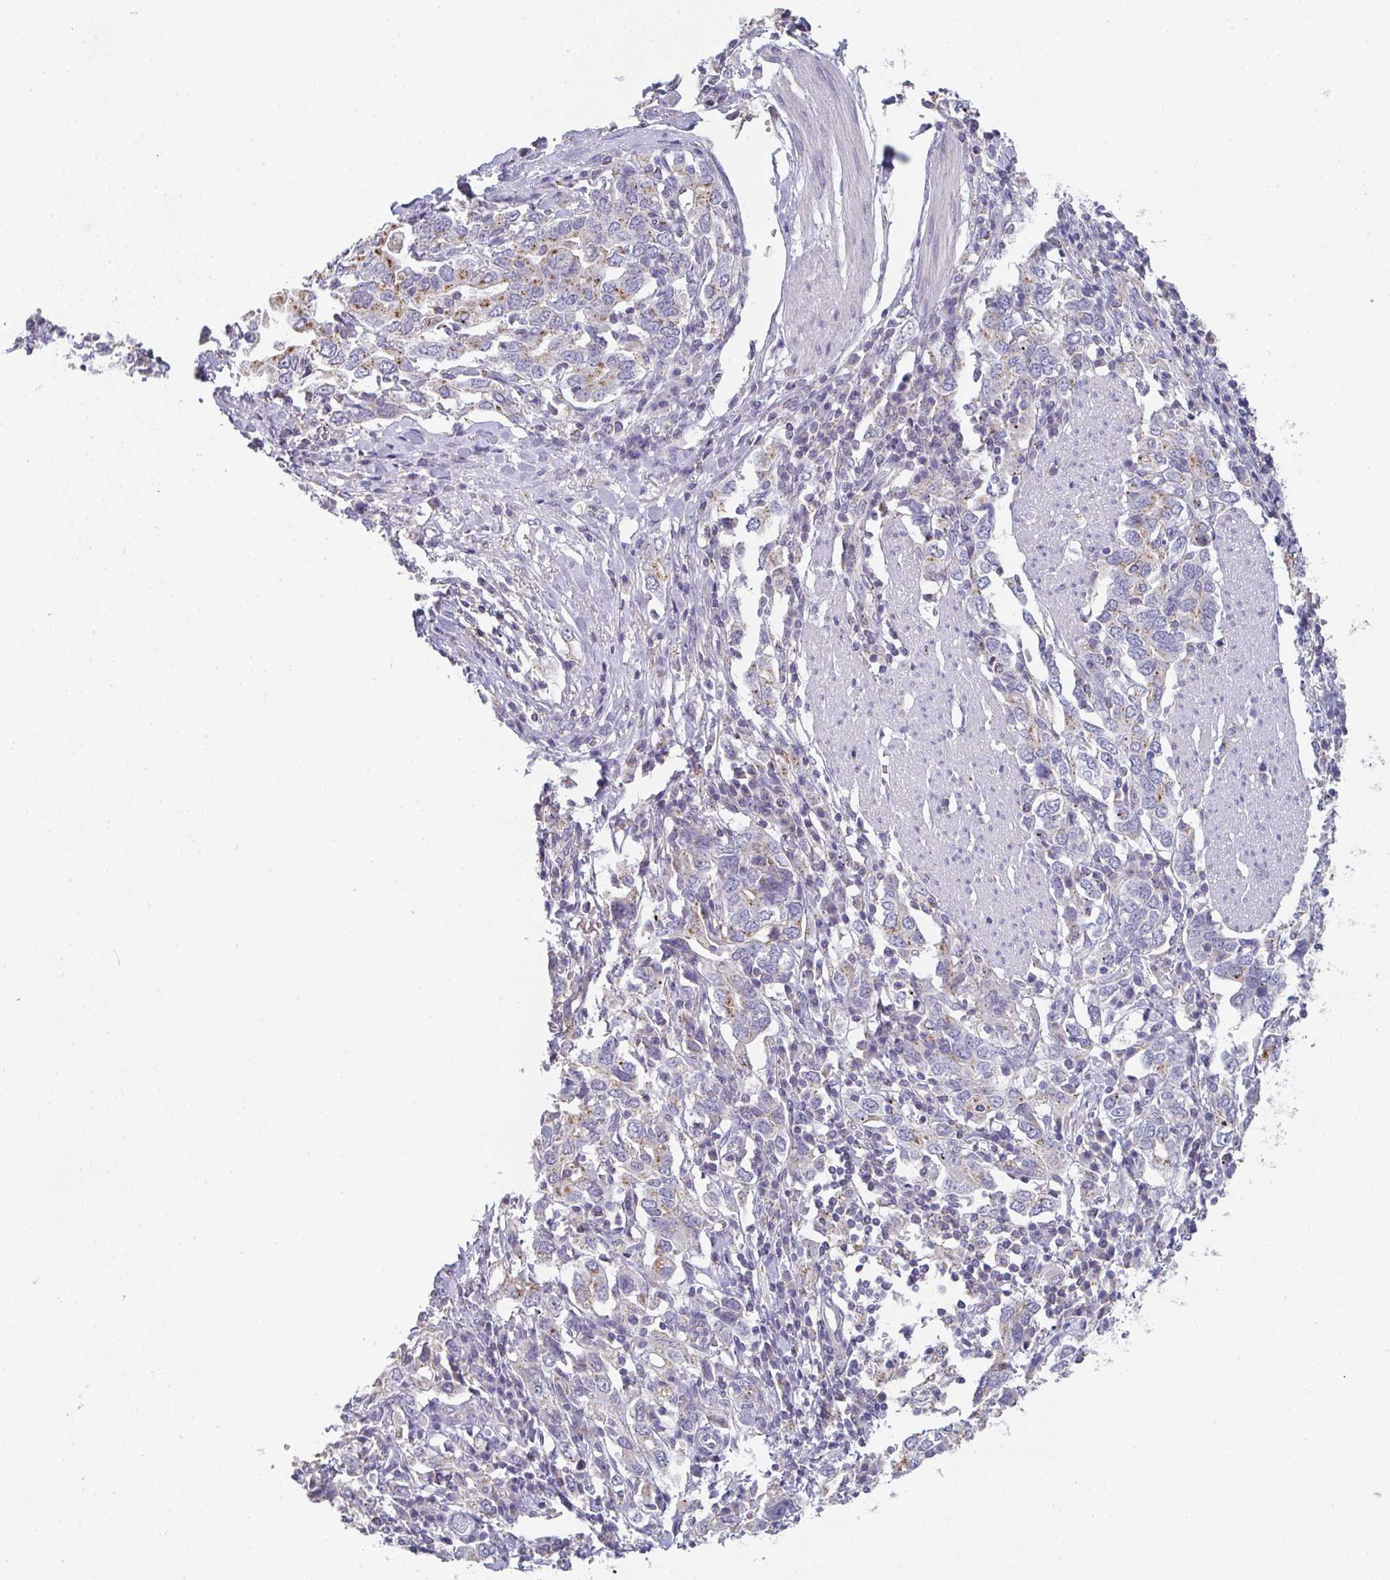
{"staining": {"intensity": "moderate", "quantity": "<25%", "location": "cytoplasmic/membranous"}, "tissue": "stomach cancer", "cell_type": "Tumor cells", "image_type": "cancer", "snomed": [{"axis": "morphology", "description": "Adenocarcinoma, NOS"}, {"axis": "topography", "description": "Stomach, upper"}, {"axis": "topography", "description": "Stomach"}], "caption": "Immunohistochemical staining of adenocarcinoma (stomach) reveals low levels of moderate cytoplasmic/membranous positivity in approximately <25% of tumor cells. The staining was performed using DAB to visualize the protein expression in brown, while the nuclei were stained in blue with hematoxylin (Magnification: 20x).", "gene": "CHMP5", "patient": {"sex": "male", "age": 62}}